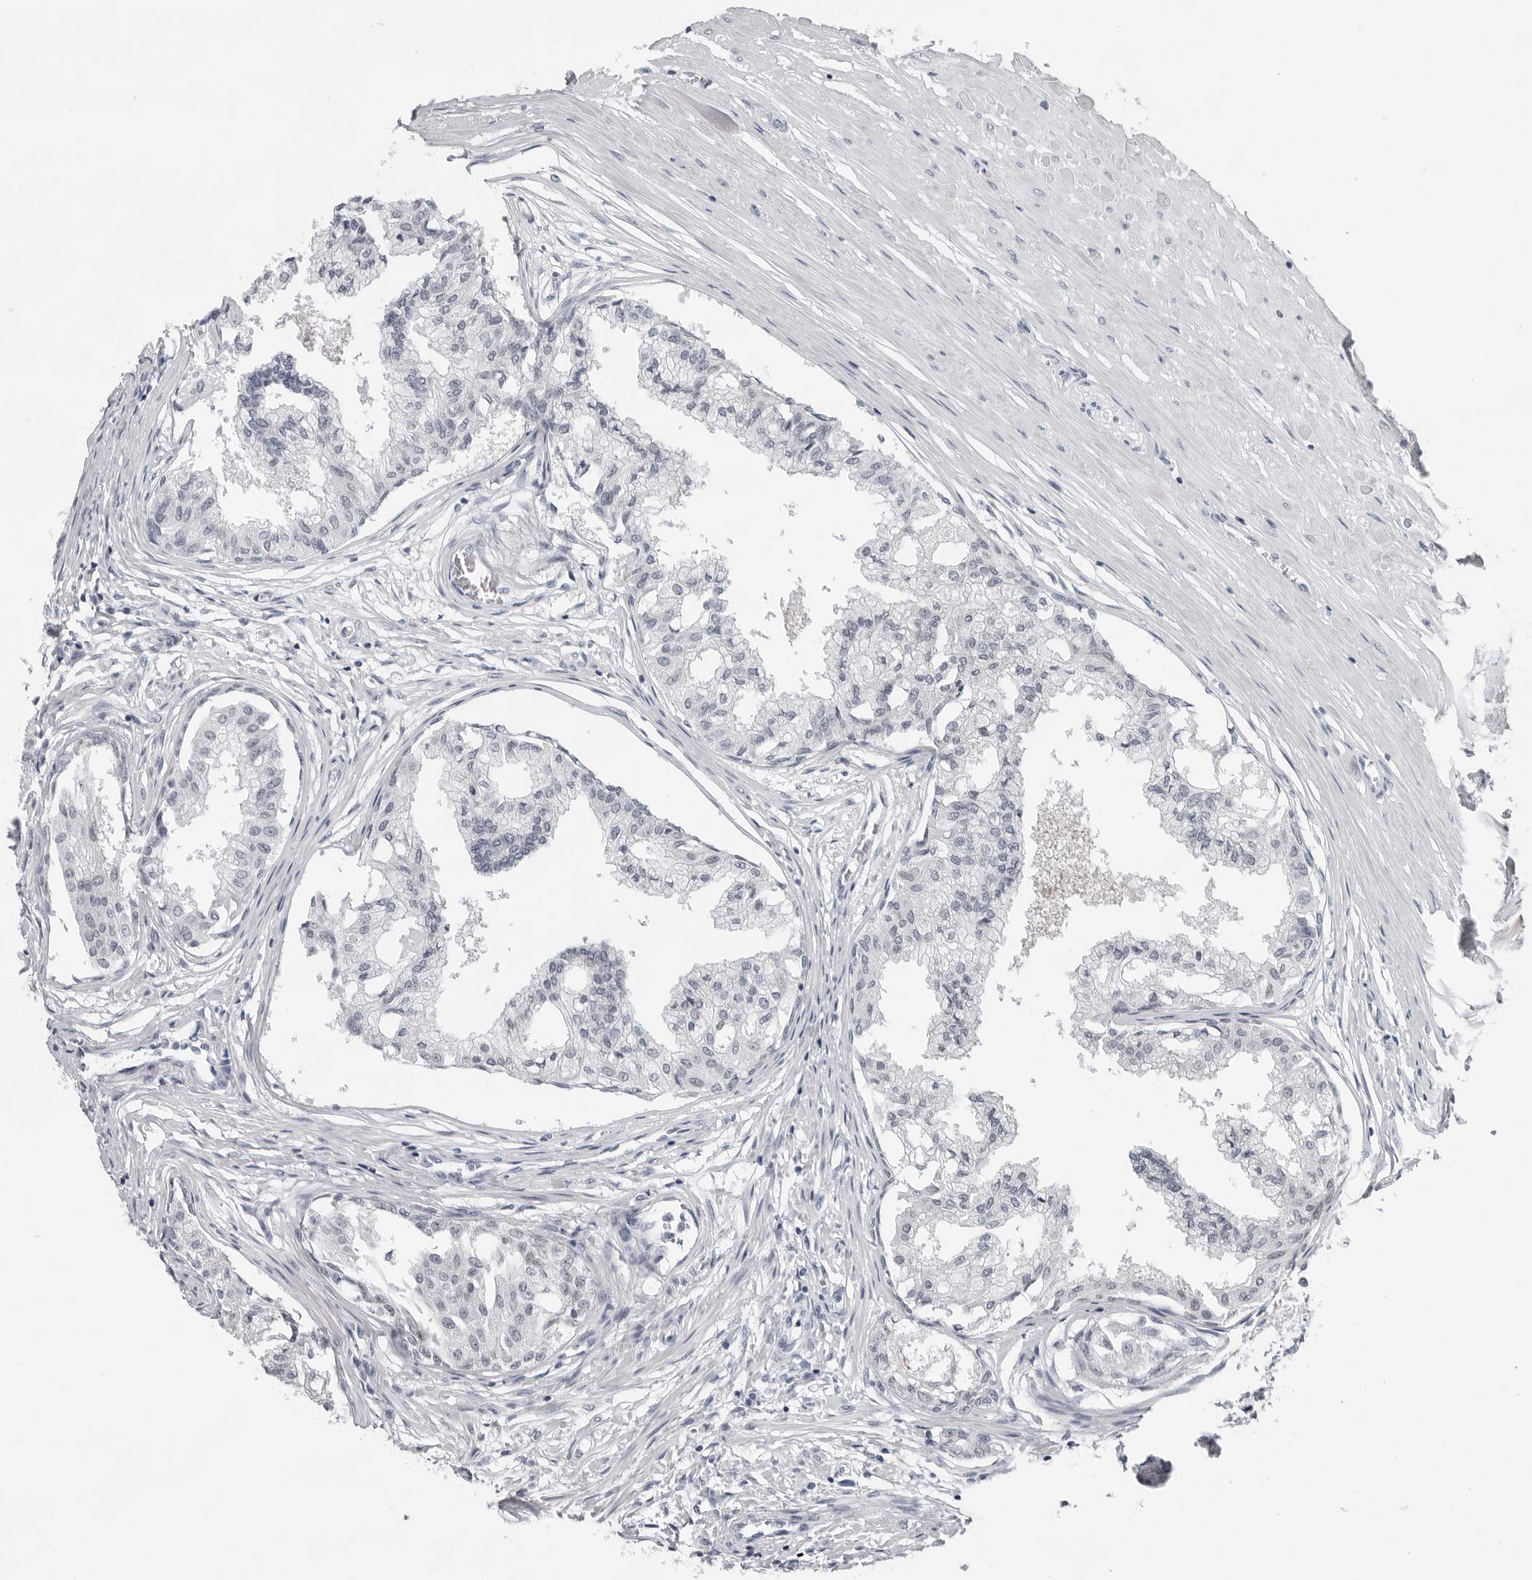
{"staining": {"intensity": "strong", "quantity": "<25%", "location": "cytoplasmic/membranous"}, "tissue": "prostate", "cell_type": "Glandular cells", "image_type": "normal", "snomed": [{"axis": "morphology", "description": "Normal tissue, NOS"}, {"axis": "topography", "description": "Prostate"}, {"axis": "topography", "description": "Seminal veicle"}], "caption": "An IHC micrograph of benign tissue is shown. Protein staining in brown labels strong cytoplasmic/membranous positivity in prostate within glandular cells. (Stains: DAB (3,3'-diaminobenzidine) in brown, nuclei in blue, Microscopy: brightfield microscopy at high magnification).", "gene": "CCDC28B", "patient": {"sex": "male", "age": 60}}